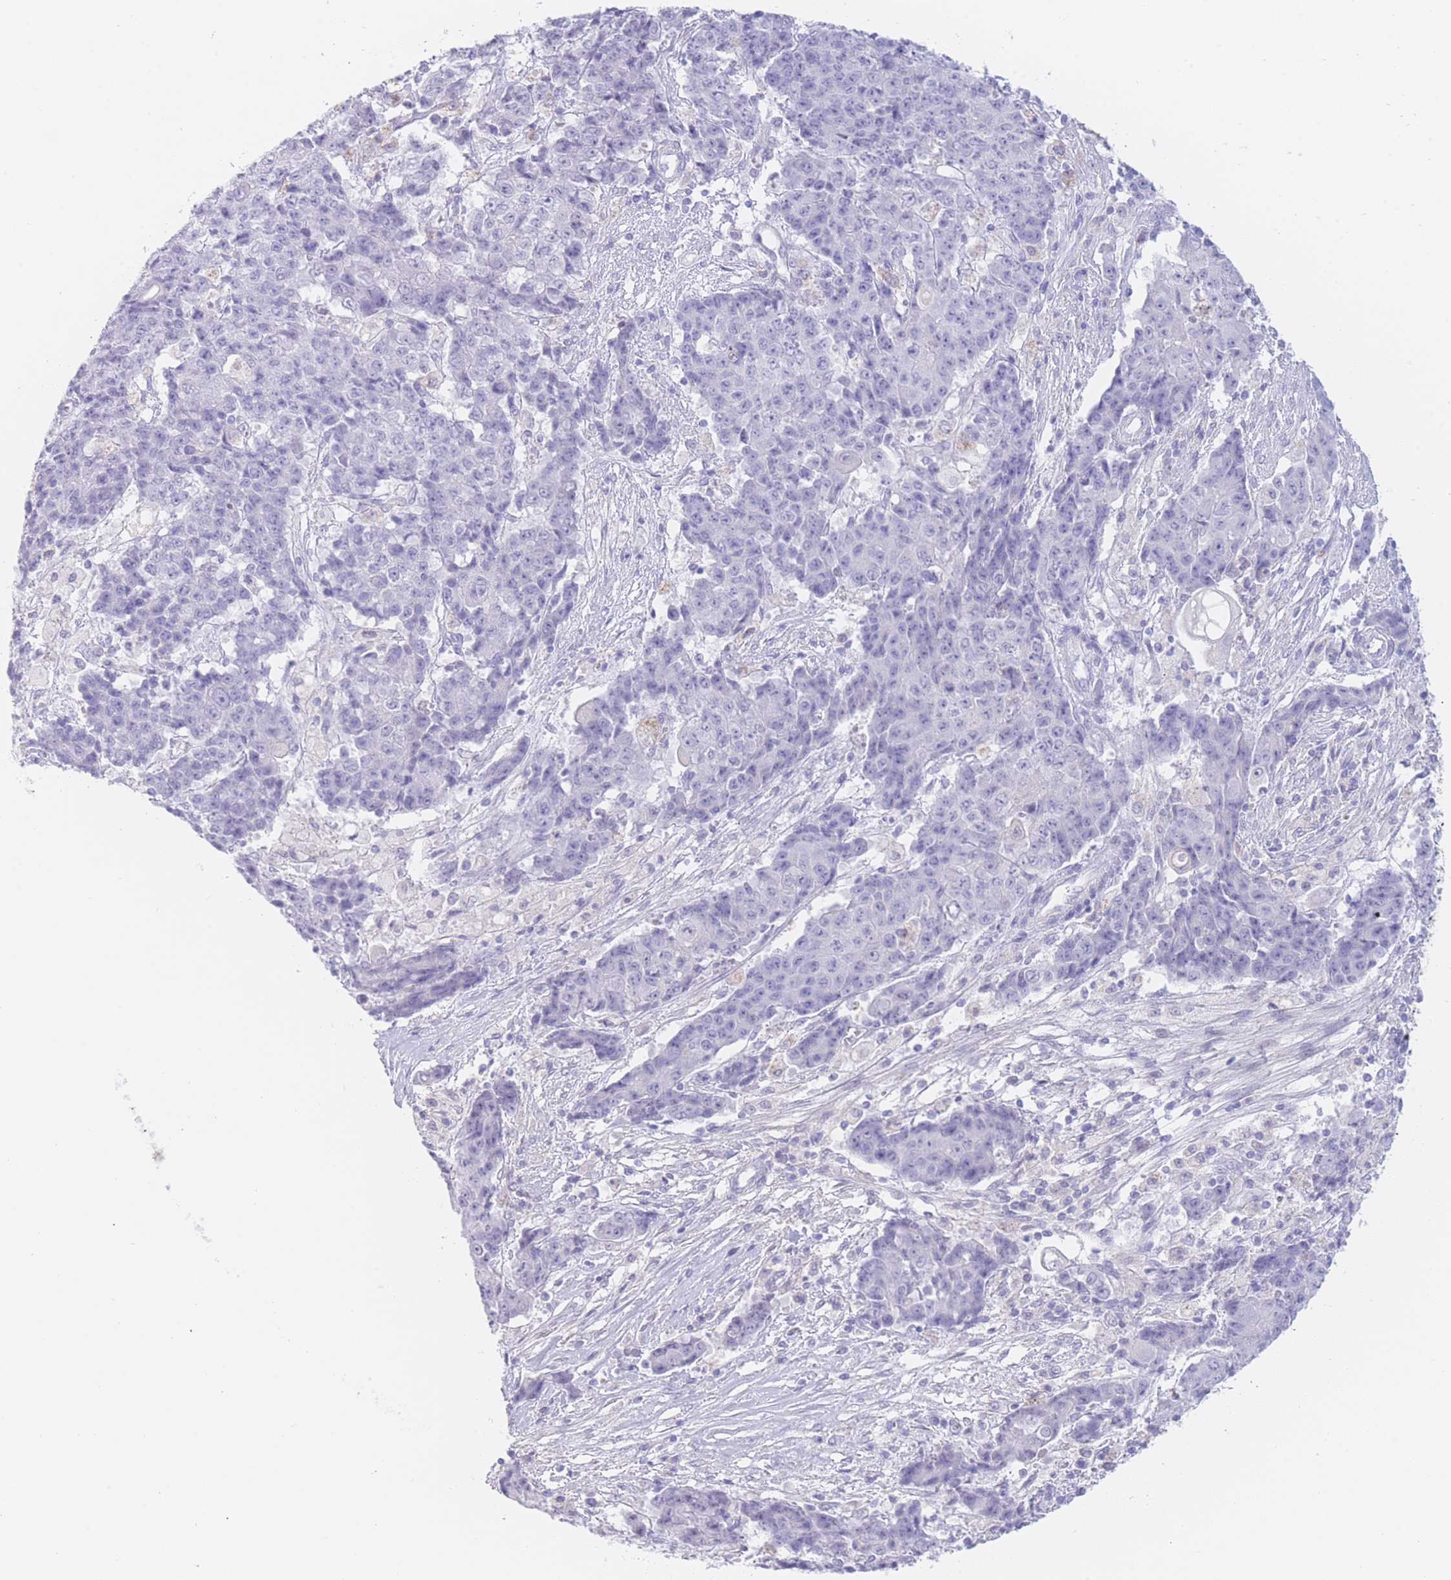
{"staining": {"intensity": "negative", "quantity": "none", "location": "none"}, "tissue": "ovarian cancer", "cell_type": "Tumor cells", "image_type": "cancer", "snomed": [{"axis": "morphology", "description": "Carcinoma, endometroid"}, {"axis": "topography", "description": "Ovary"}], "caption": "This is a photomicrograph of immunohistochemistry (IHC) staining of ovarian endometroid carcinoma, which shows no expression in tumor cells.", "gene": "ZNF212", "patient": {"sex": "female", "age": 42}}